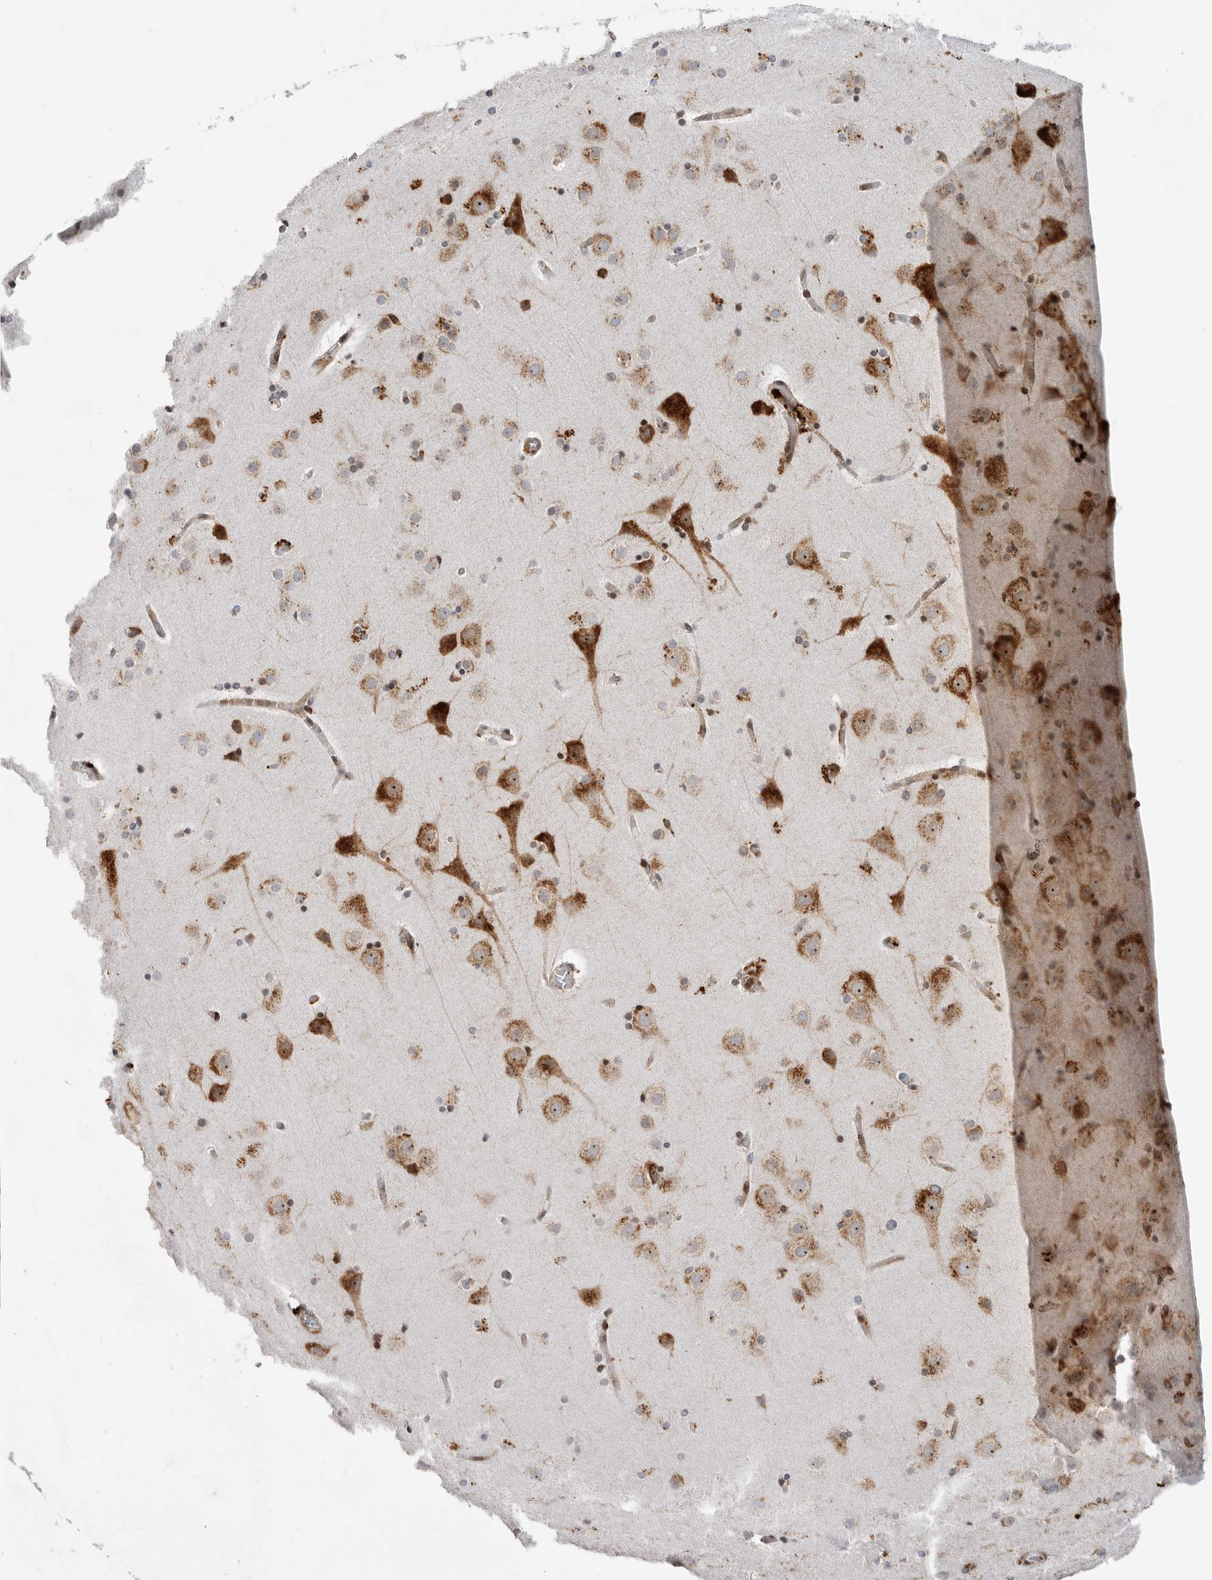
{"staining": {"intensity": "negative", "quantity": "none", "location": "none"}, "tissue": "cerebral cortex", "cell_type": "Endothelial cells", "image_type": "normal", "snomed": [{"axis": "morphology", "description": "Normal tissue, NOS"}, {"axis": "topography", "description": "Cerebral cortex"}], "caption": "IHC of unremarkable human cerebral cortex demonstrates no staining in endothelial cells. (DAB IHC with hematoxylin counter stain).", "gene": "FZD3", "patient": {"sex": "male", "age": 57}}